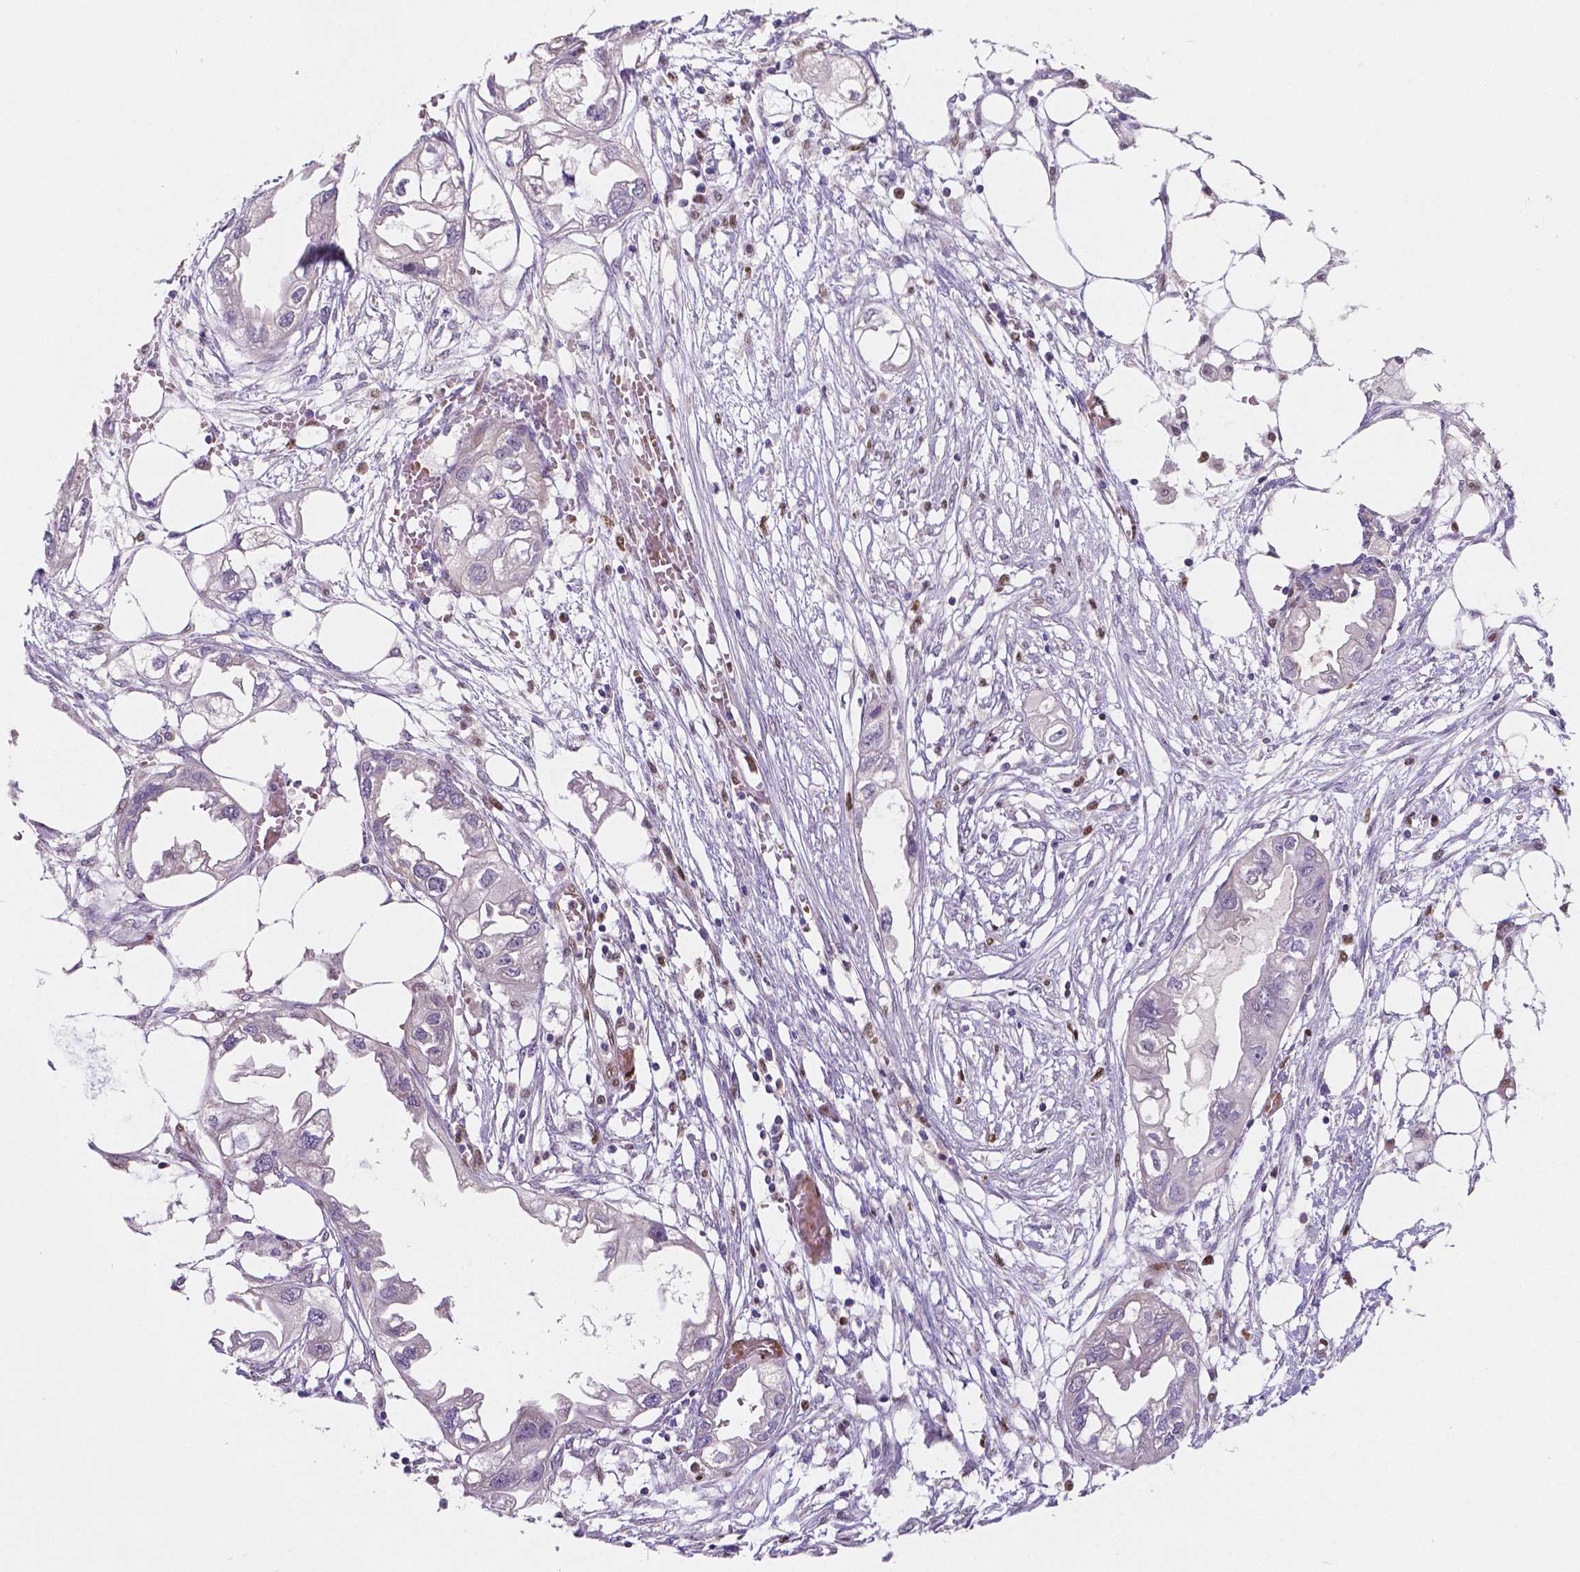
{"staining": {"intensity": "negative", "quantity": "none", "location": "none"}, "tissue": "endometrial cancer", "cell_type": "Tumor cells", "image_type": "cancer", "snomed": [{"axis": "morphology", "description": "Adenocarcinoma, NOS"}, {"axis": "morphology", "description": "Adenocarcinoma, metastatic, NOS"}, {"axis": "topography", "description": "Adipose tissue"}, {"axis": "topography", "description": "Endometrium"}], "caption": "An image of endometrial cancer (metastatic adenocarcinoma) stained for a protein shows no brown staining in tumor cells. The staining was performed using DAB to visualize the protein expression in brown, while the nuclei were stained in blue with hematoxylin (Magnification: 20x).", "gene": "MEF2C", "patient": {"sex": "female", "age": 67}}